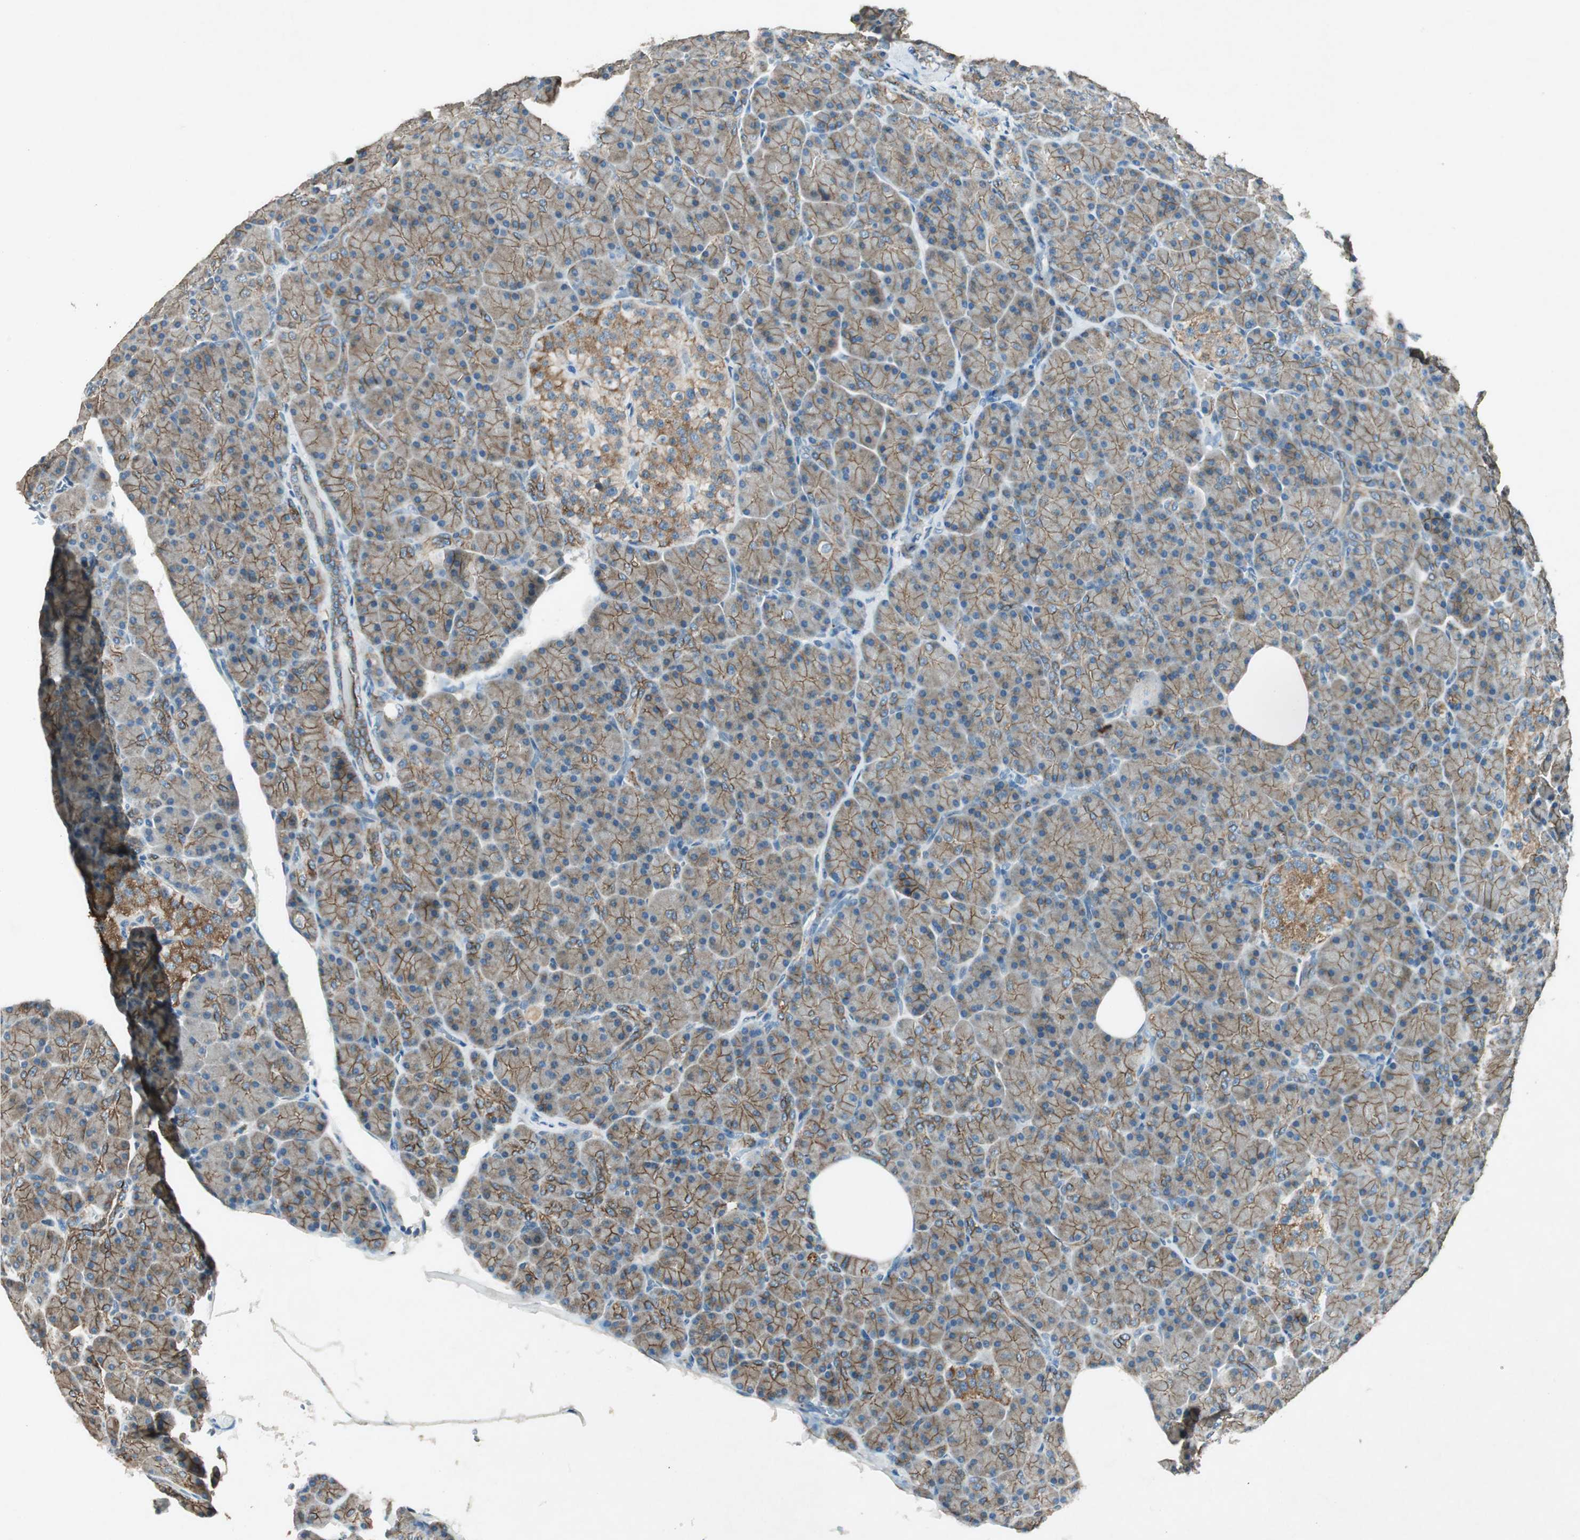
{"staining": {"intensity": "weak", "quantity": ">75%", "location": "cytoplasmic/membranous"}, "tissue": "pancreas", "cell_type": "Exocrine glandular cells", "image_type": "normal", "snomed": [{"axis": "morphology", "description": "Normal tissue, NOS"}, {"axis": "topography", "description": "Pancreas"}], "caption": "The immunohistochemical stain labels weak cytoplasmic/membranous staining in exocrine glandular cells of unremarkable pancreas.", "gene": "NKAIN1", "patient": {"sex": "female", "age": 43}}